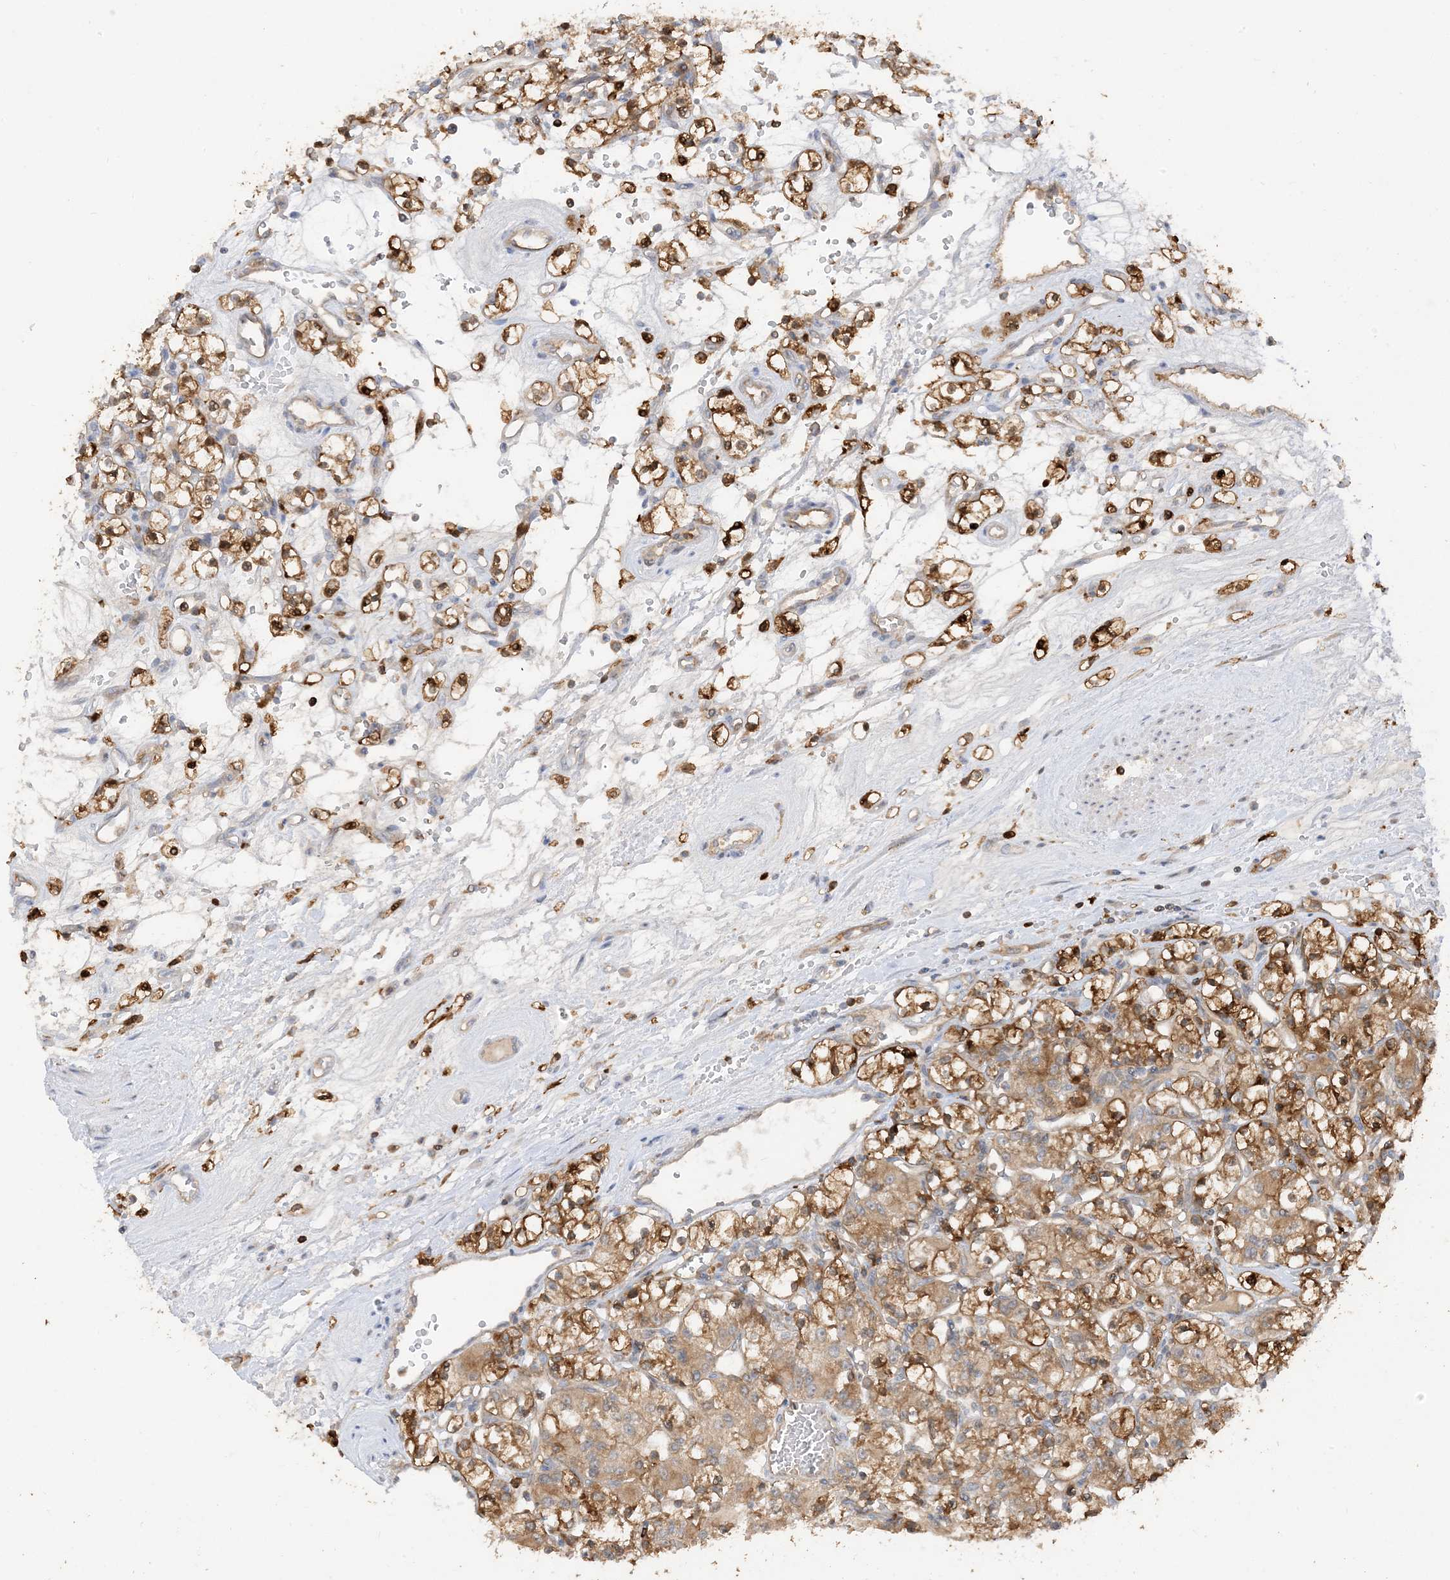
{"staining": {"intensity": "moderate", "quantity": ">75%", "location": "cytoplasmic/membranous"}, "tissue": "renal cancer", "cell_type": "Tumor cells", "image_type": "cancer", "snomed": [{"axis": "morphology", "description": "Adenocarcinoma, NOS"}, {"axis": "topography", "description": "Kidney"}], "caption": "Moderate cytoplasmic/membranous protein positivity is appreciated in about >75% of tumor cells in renal cancer.", "gene": "PHACTR2", "patient": {"sex": "female", "age": 59}}